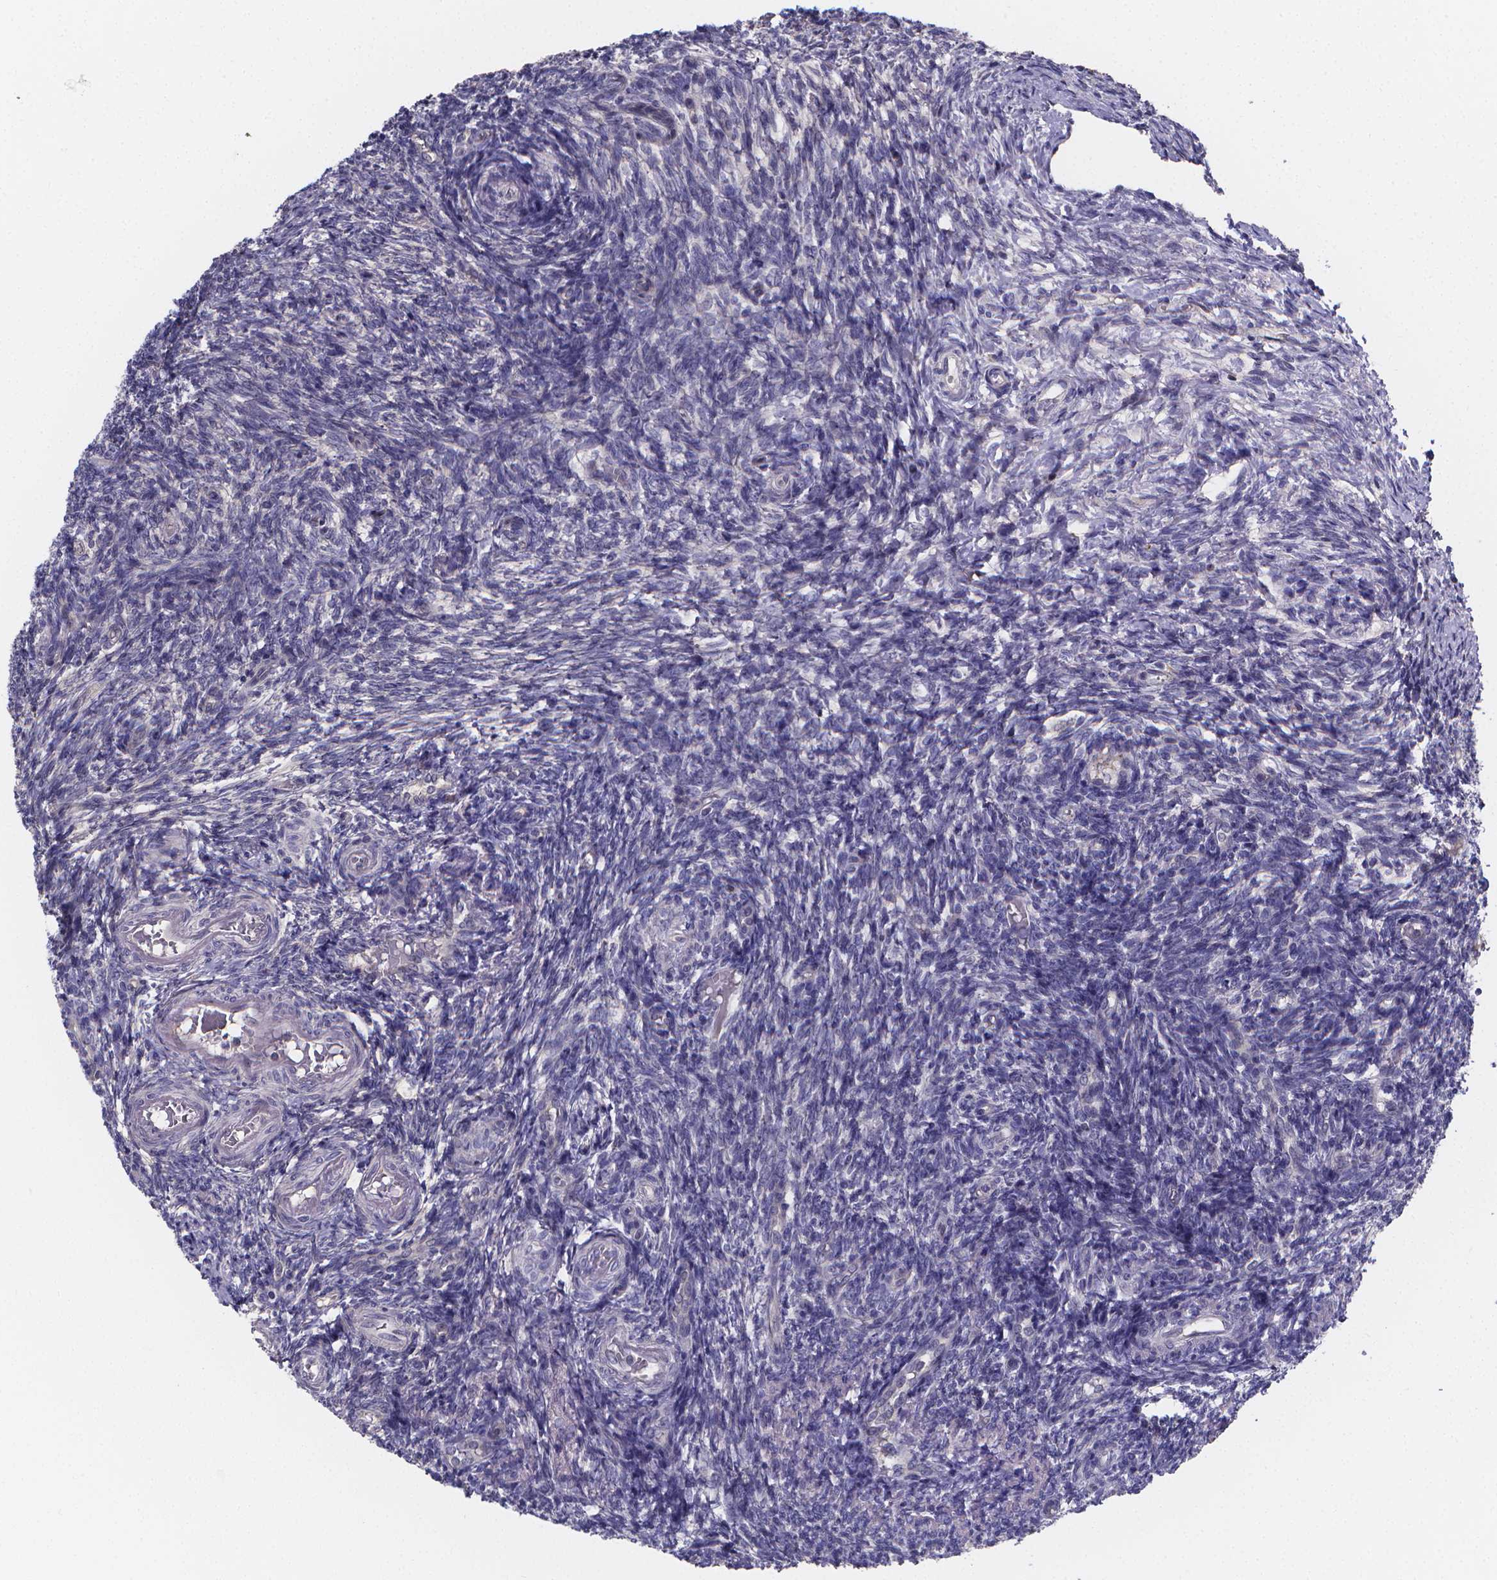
{"staining": {"intensity": "negative", "quantity": "none", "location": "none"}, "tissue": "ovary", "cell_type": "Follicle cells", "image_type": "normal", "snomed": [{"axis": "morphology", "description": "Normal tissue, NOS"}, {"axis": "topography", "description": "Ovary"}], "caption": "Immunohistochemical staining of unremarkable human ovary shows no significant staining in follicle cells. (Brightfield microscopy of DAB immunohistochemistry at high magnification).", "gene": "PAH", "patient": {"sex": "female", "age": 39}}